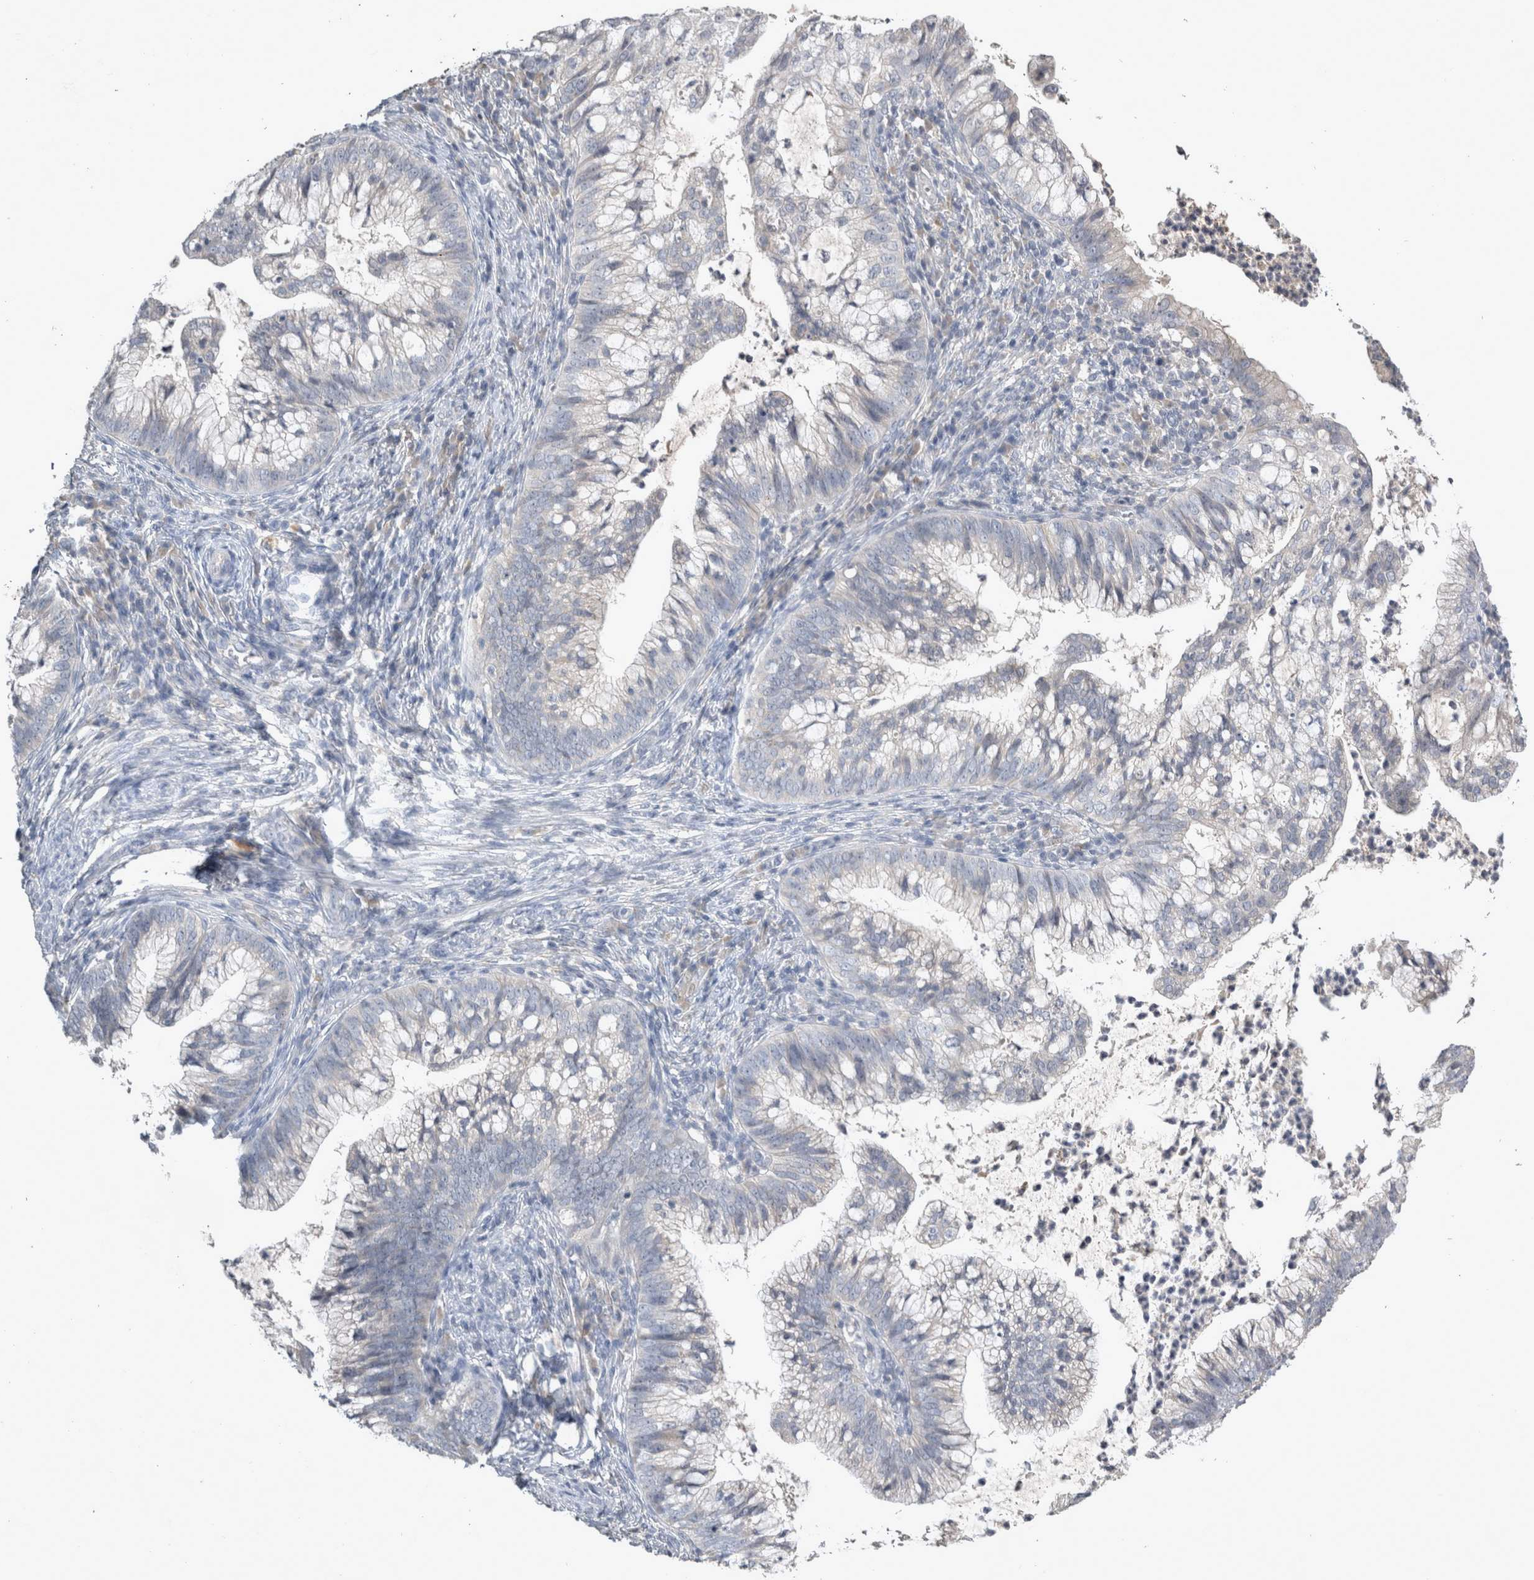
{"staining": {"intensity": "negative", "quantity": "none", "location": "none"}, "tissue": "cervical cancer", "cell_type": "Tumor cells", "image_type": "cancer", "snomed": [{"axis": "morphology", "description": "Adenocarcinoma, NOS"}, {"axis": "topography", "description": "Cervix"}], "caption": "Protein analysis of cervical adenocarcinoma displays no significant expression in tumor cells.", "gene": "SLC22A11", "patient": {"sex": "female", "age": 36}}